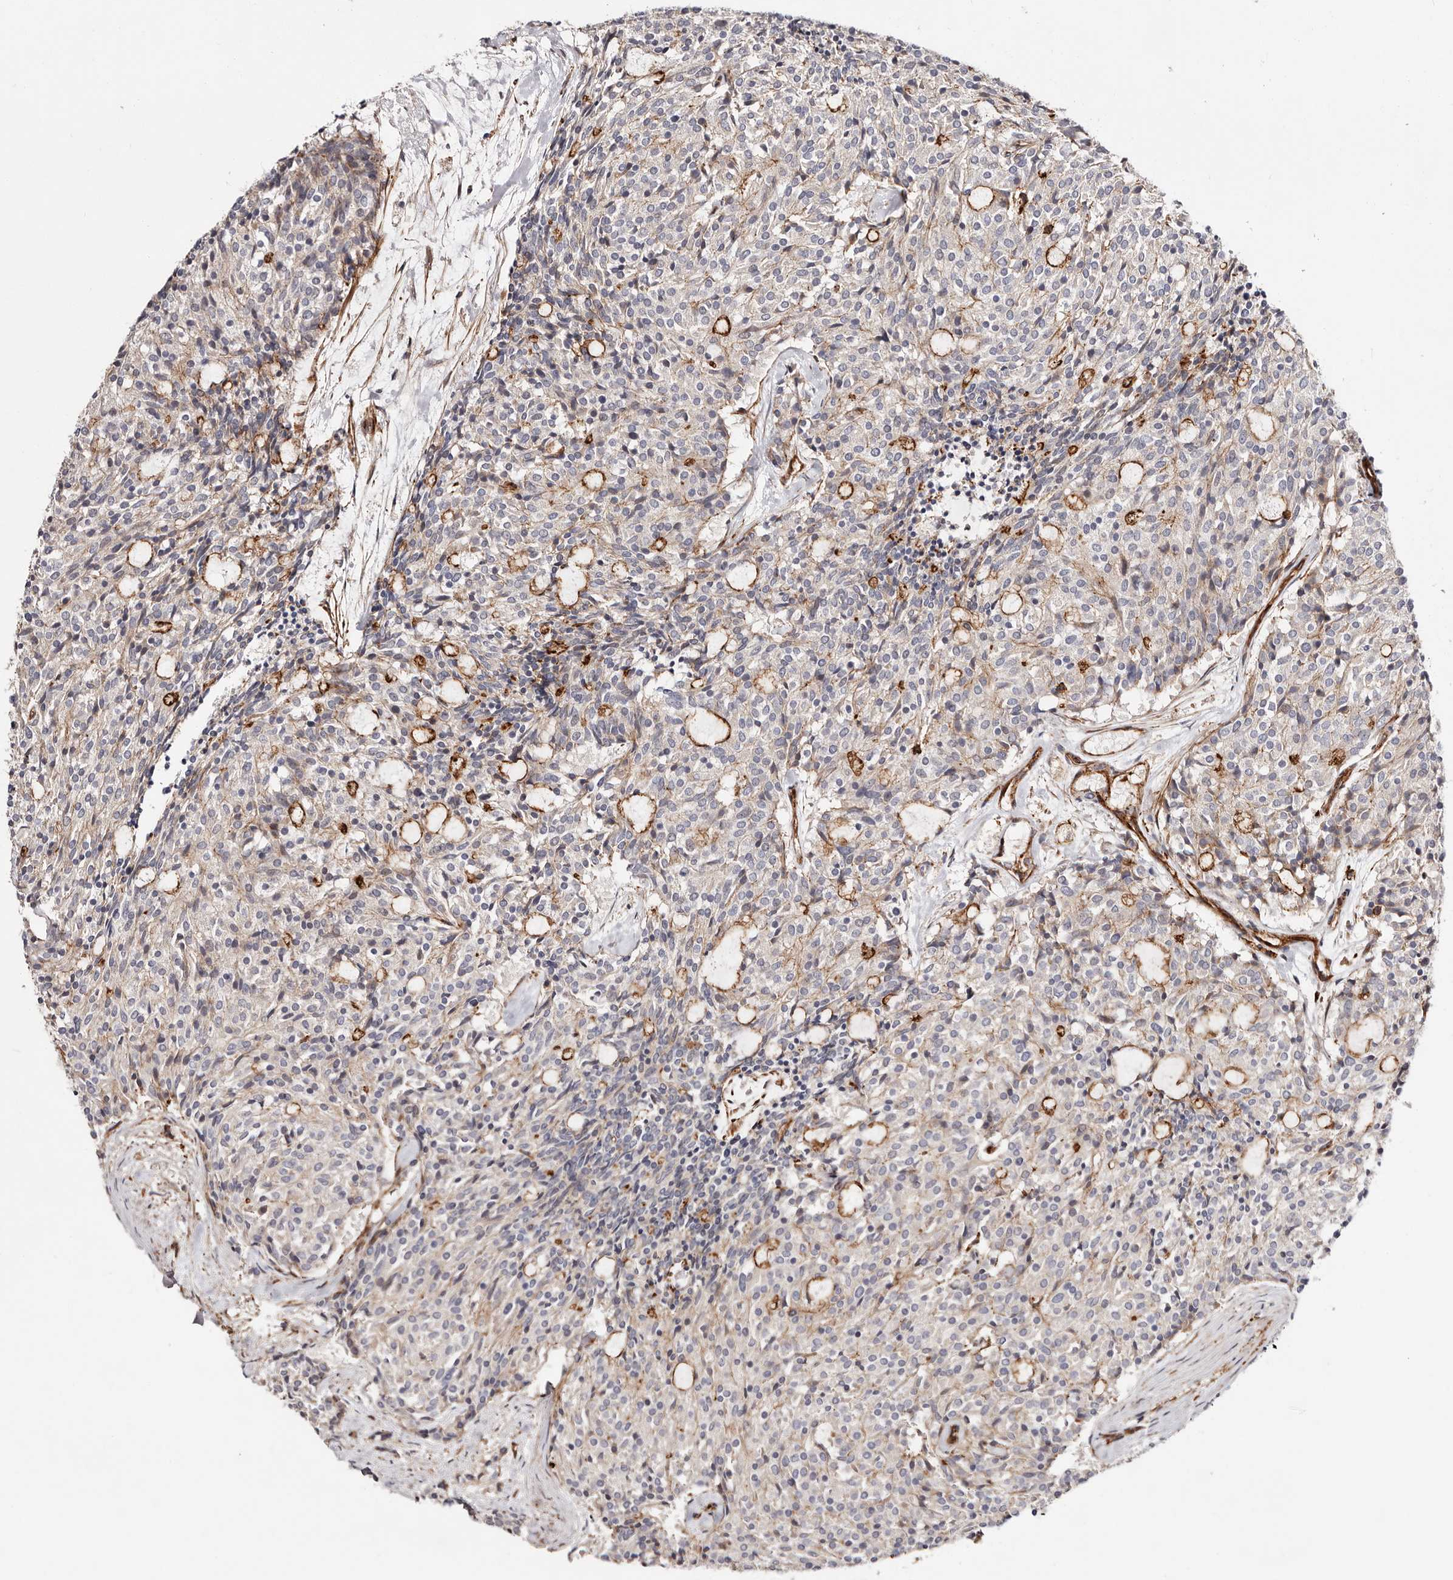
{"staining": {"intensity": "moderate", "quantity": "<25%", "location": "cytoplasmic/membranous"}, "tissue": "carcinoid", "cell_type": "Tumor cells", "image_type": "cancer", "snomed": [{"axis": "morphology", "description": "Carcinoid, malignant, NOS"}, {"axis": "topography", "description": "Pancreas"}], "caption": "High-magnification brightfield microscopy of carcinoid (malignant) stained with DAB (brown) and counterstained with hematoxylin (blue). tumor cells exhibit moderate cytoplasmic/membranous positivity is appreciated in approximately<25% of cells.", "gene": "PTPN22", "patient": {"sex": "female", "age": 54}}